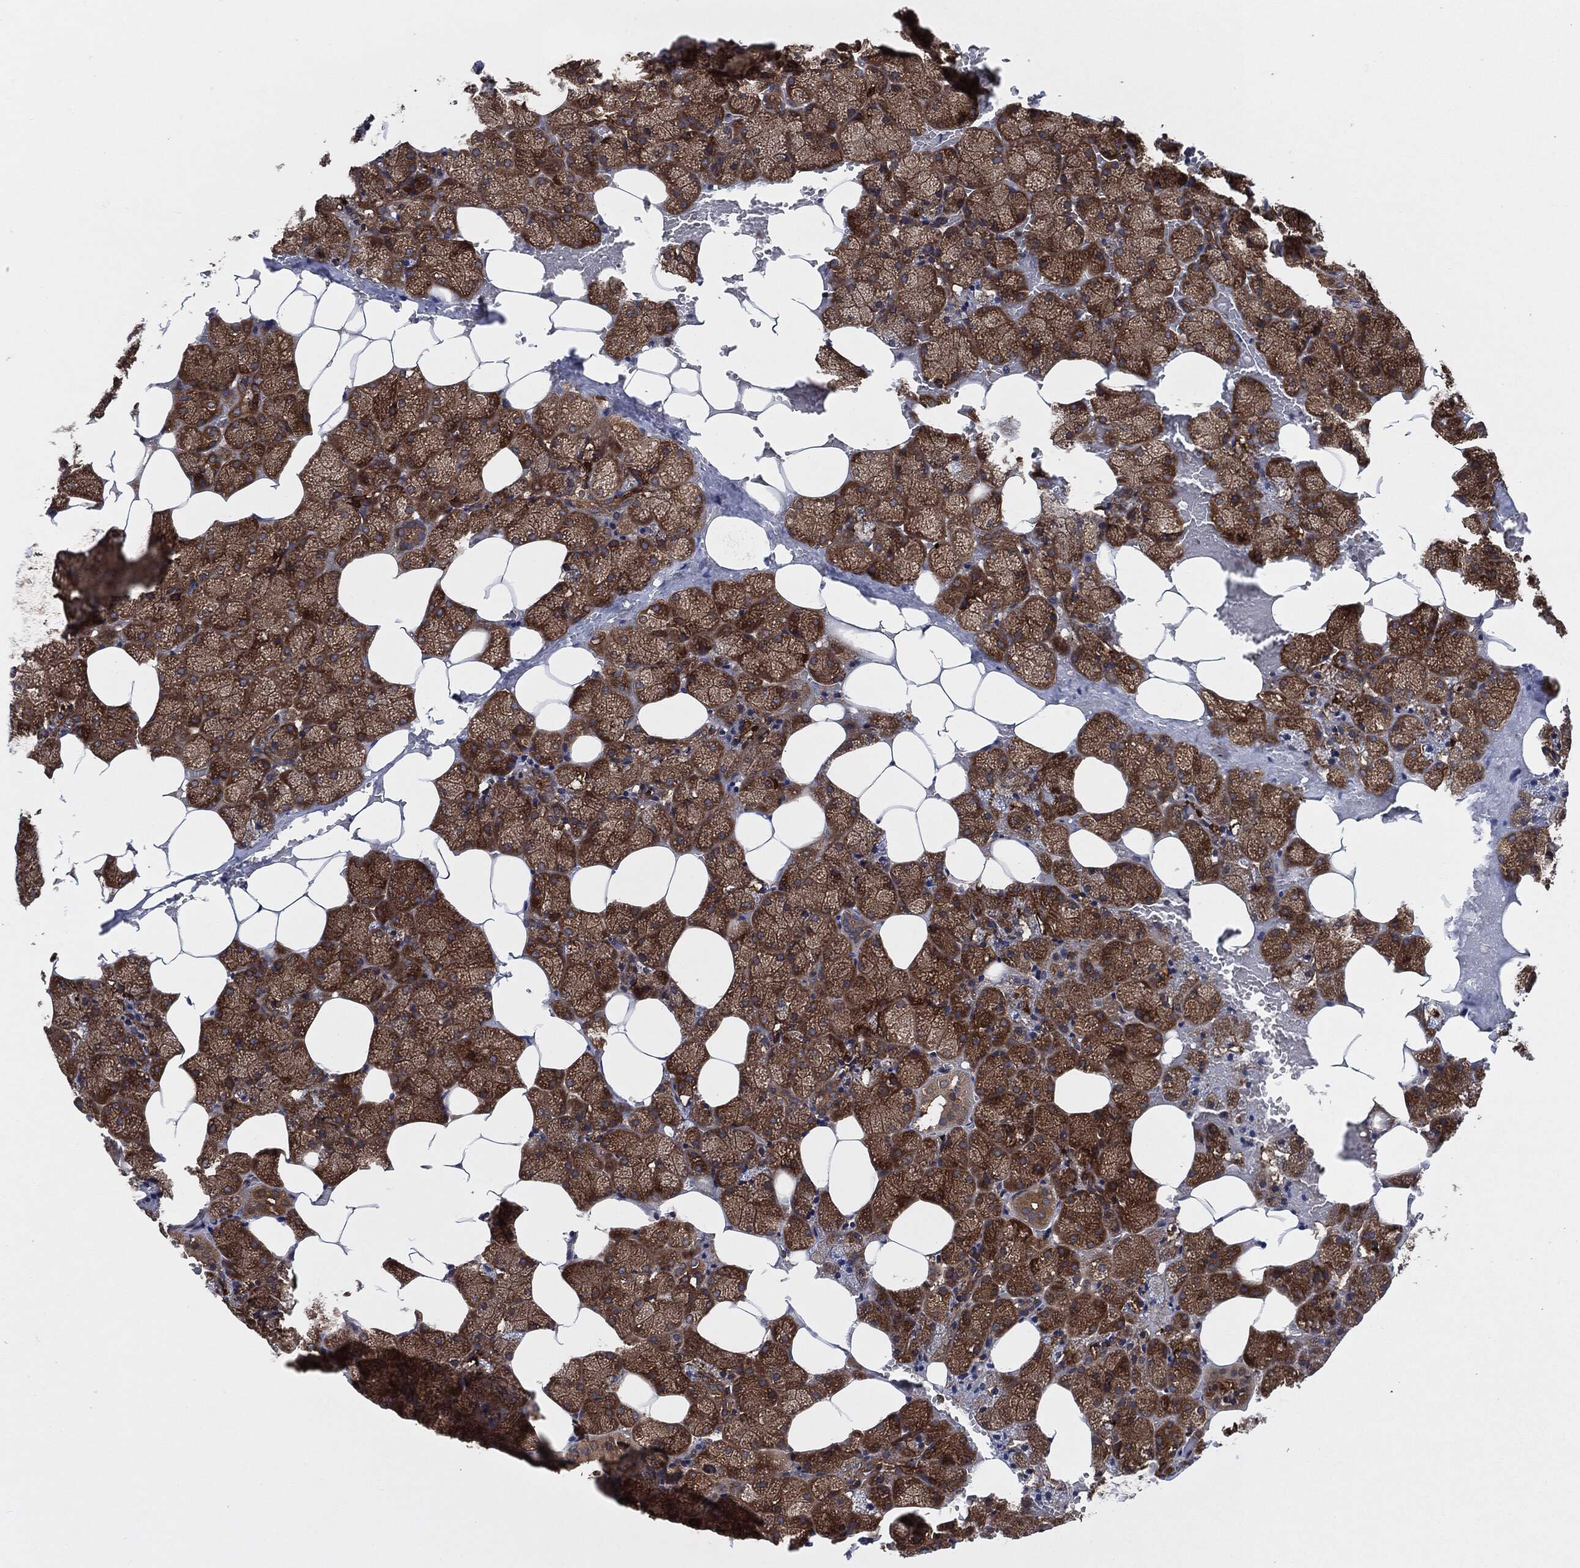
{"staining": {"intensity": "strong", "quantity": ">75%", "location": "cytoplasmic/membranous"}, "tissue": "salivary gland", "cell_type": "Glandular cells", "image_type": "normal", "snomed": [{"axis": "morphology", "description": "Normal tissue, NOS"}, {"axis": "topography", "description": "Salivary gland"}], "caption": "Protein analysis of normal salivary gland shows strong cytoplasmic/membranous staining in approximately >75% of glandular cells. (brown staining indicates protein expression, while blue staining denotes nuclei).", "gene": "XPNPEP1", "patient": {"sex": "male", "age": 38}}